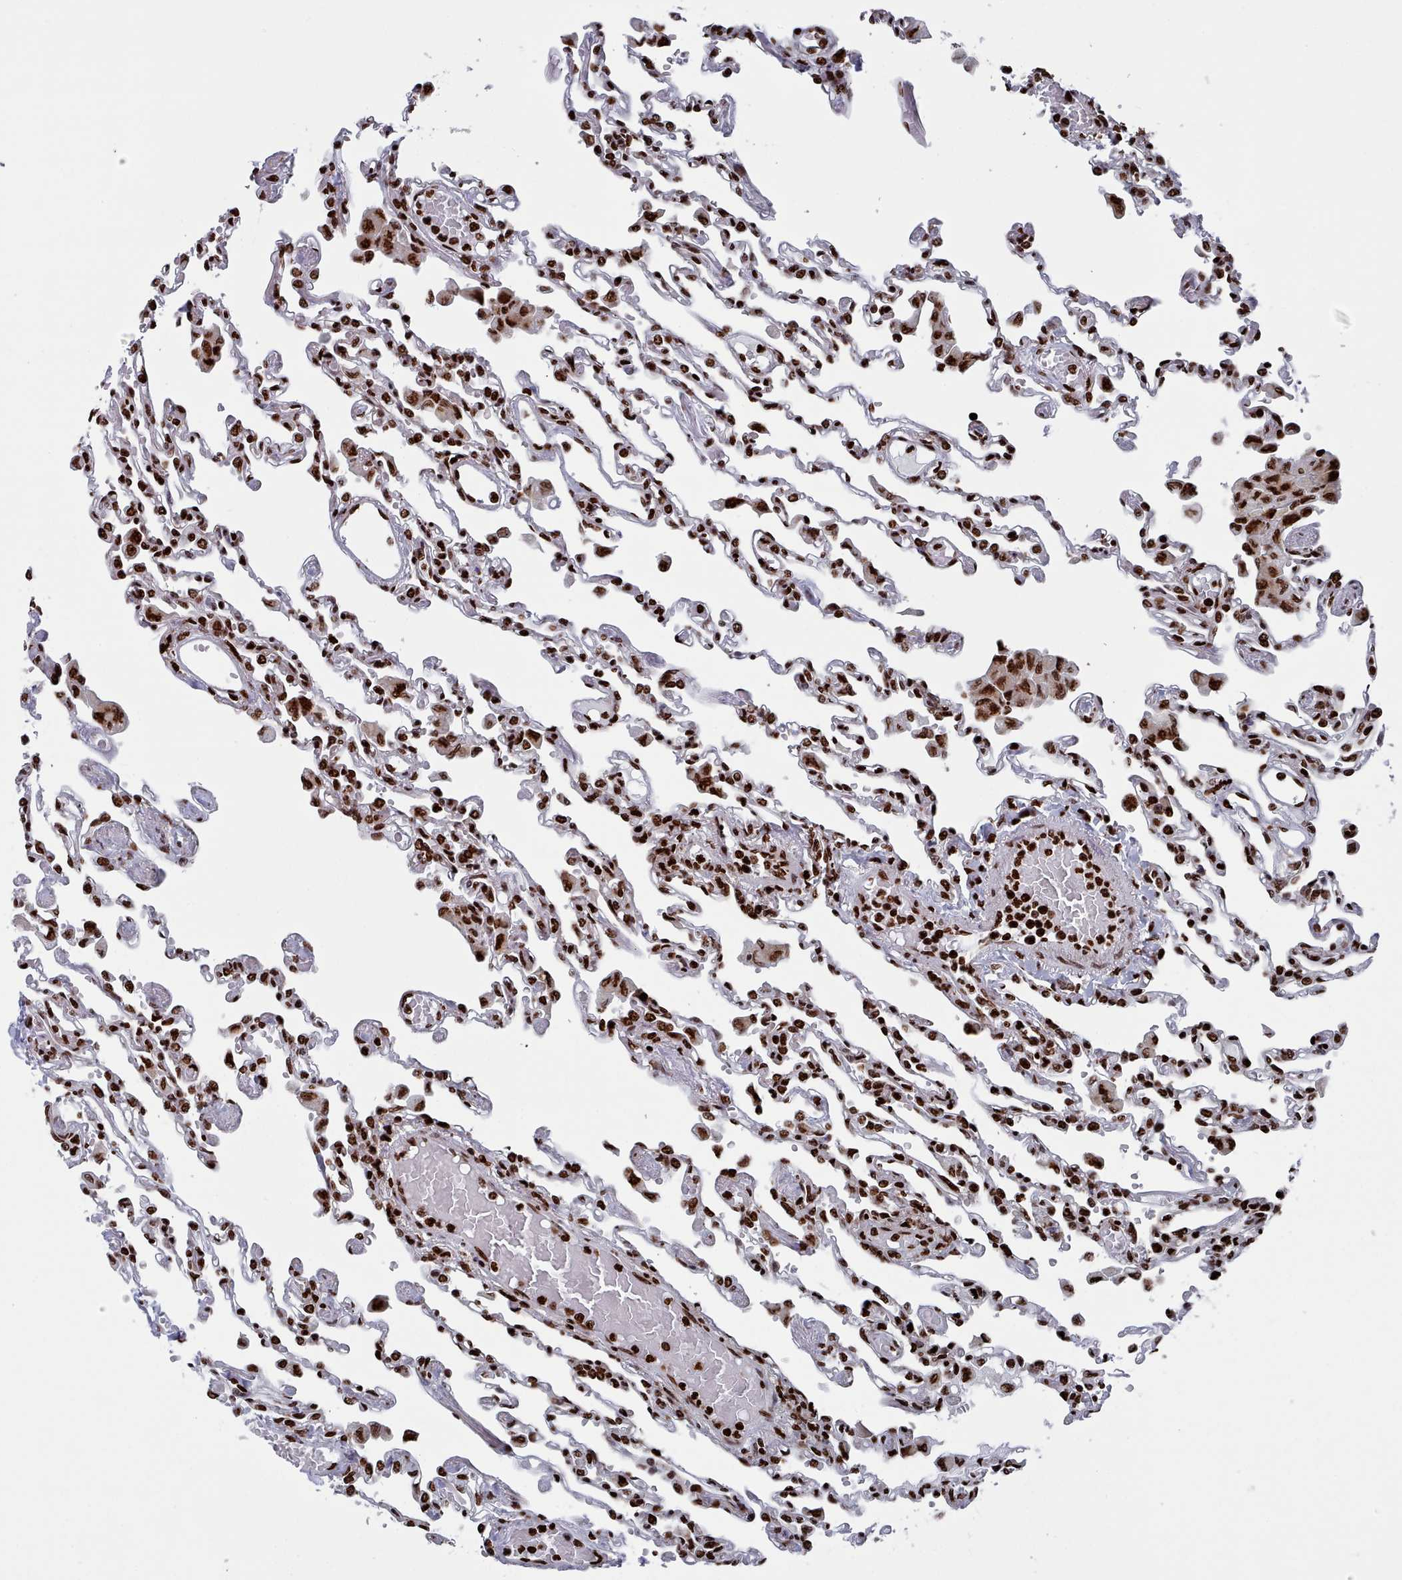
{"staining": {"intensity": "strong", "quantity": ">75%", "location": "nuclear"}, "tissue": "lung", "cell_type": "Alveolar cells", "image_type": "normal", "snomed": [{"axis": "morphology", "description": "Normal tissue, NOS"}, {"axis": "topography", "description": "Bronchus"}, {"axis": "topography", "description": "Lung"}], "caption": "Immunohistochemistry (IHC) of normal human lung shows high levels of strong nuclear expression in approximately >75% of alveolar cells.", "gene": "PCDHB11", "patient": {"sex": "female", "age": 49}}